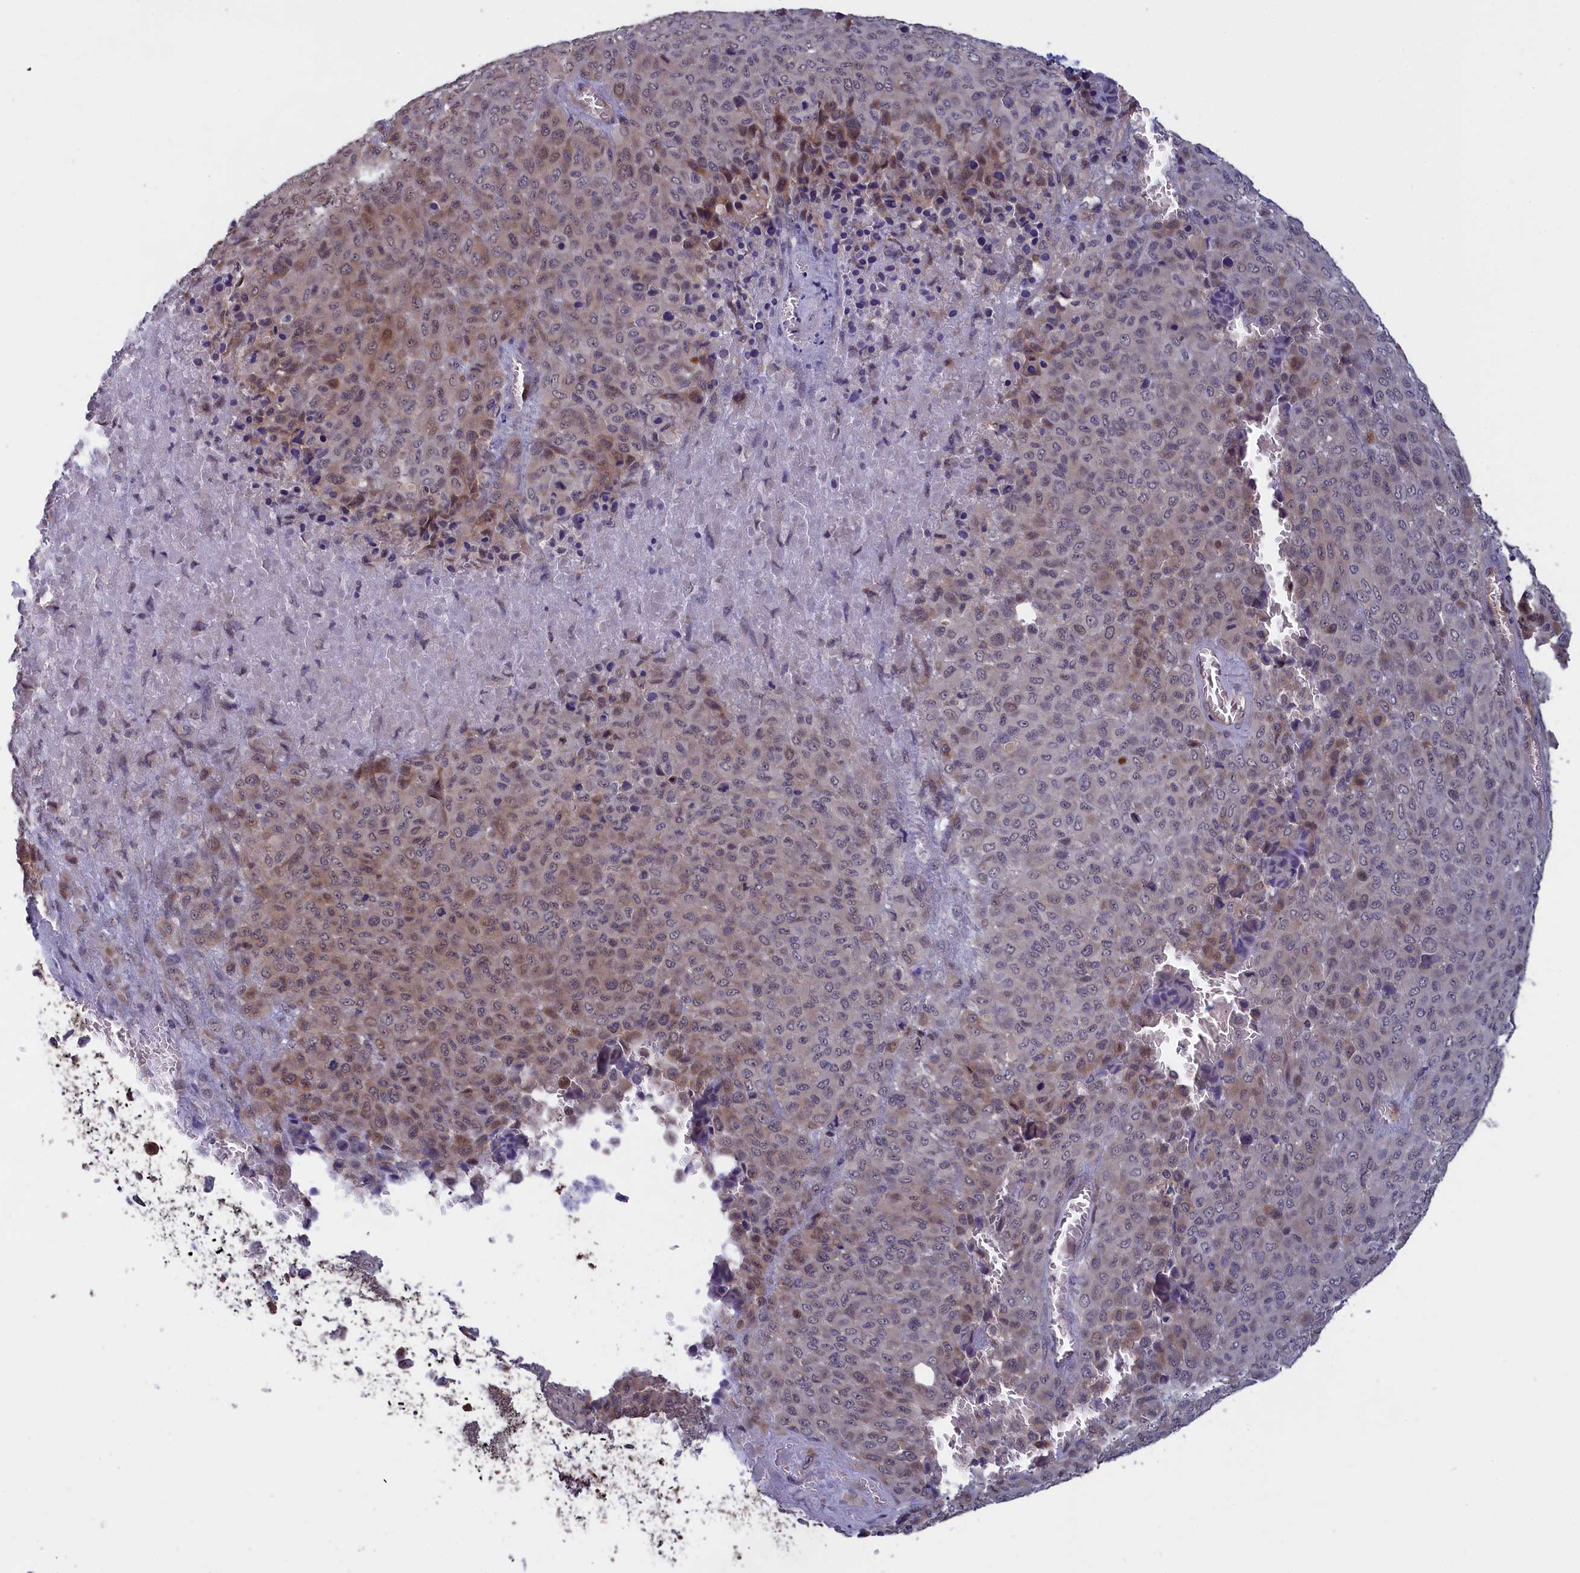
{"staining": {"intensity": "weak", "quantity": "25%-75%", "location": "cytoplasmic/membranous,nuclear"}, "tissue": "melanoma", "cell_type": "Tumor cells", "image_type": "cancer", "snomed": [{"axis": "morphology", "description": "Malignant melanoma, Metastatic site"}, {"axis": "topography", "description": "Skin"}], "caption": "Malignant melanoma (metastatic site) was stained to show a protein in brown. There is low levels of weak cytoplasmic/membranous and nuclear positivity in approximately 25%-75% of tumor cells.", "gene": "EPB41L4B", "patient": {"sex": "female", "age": 81}}